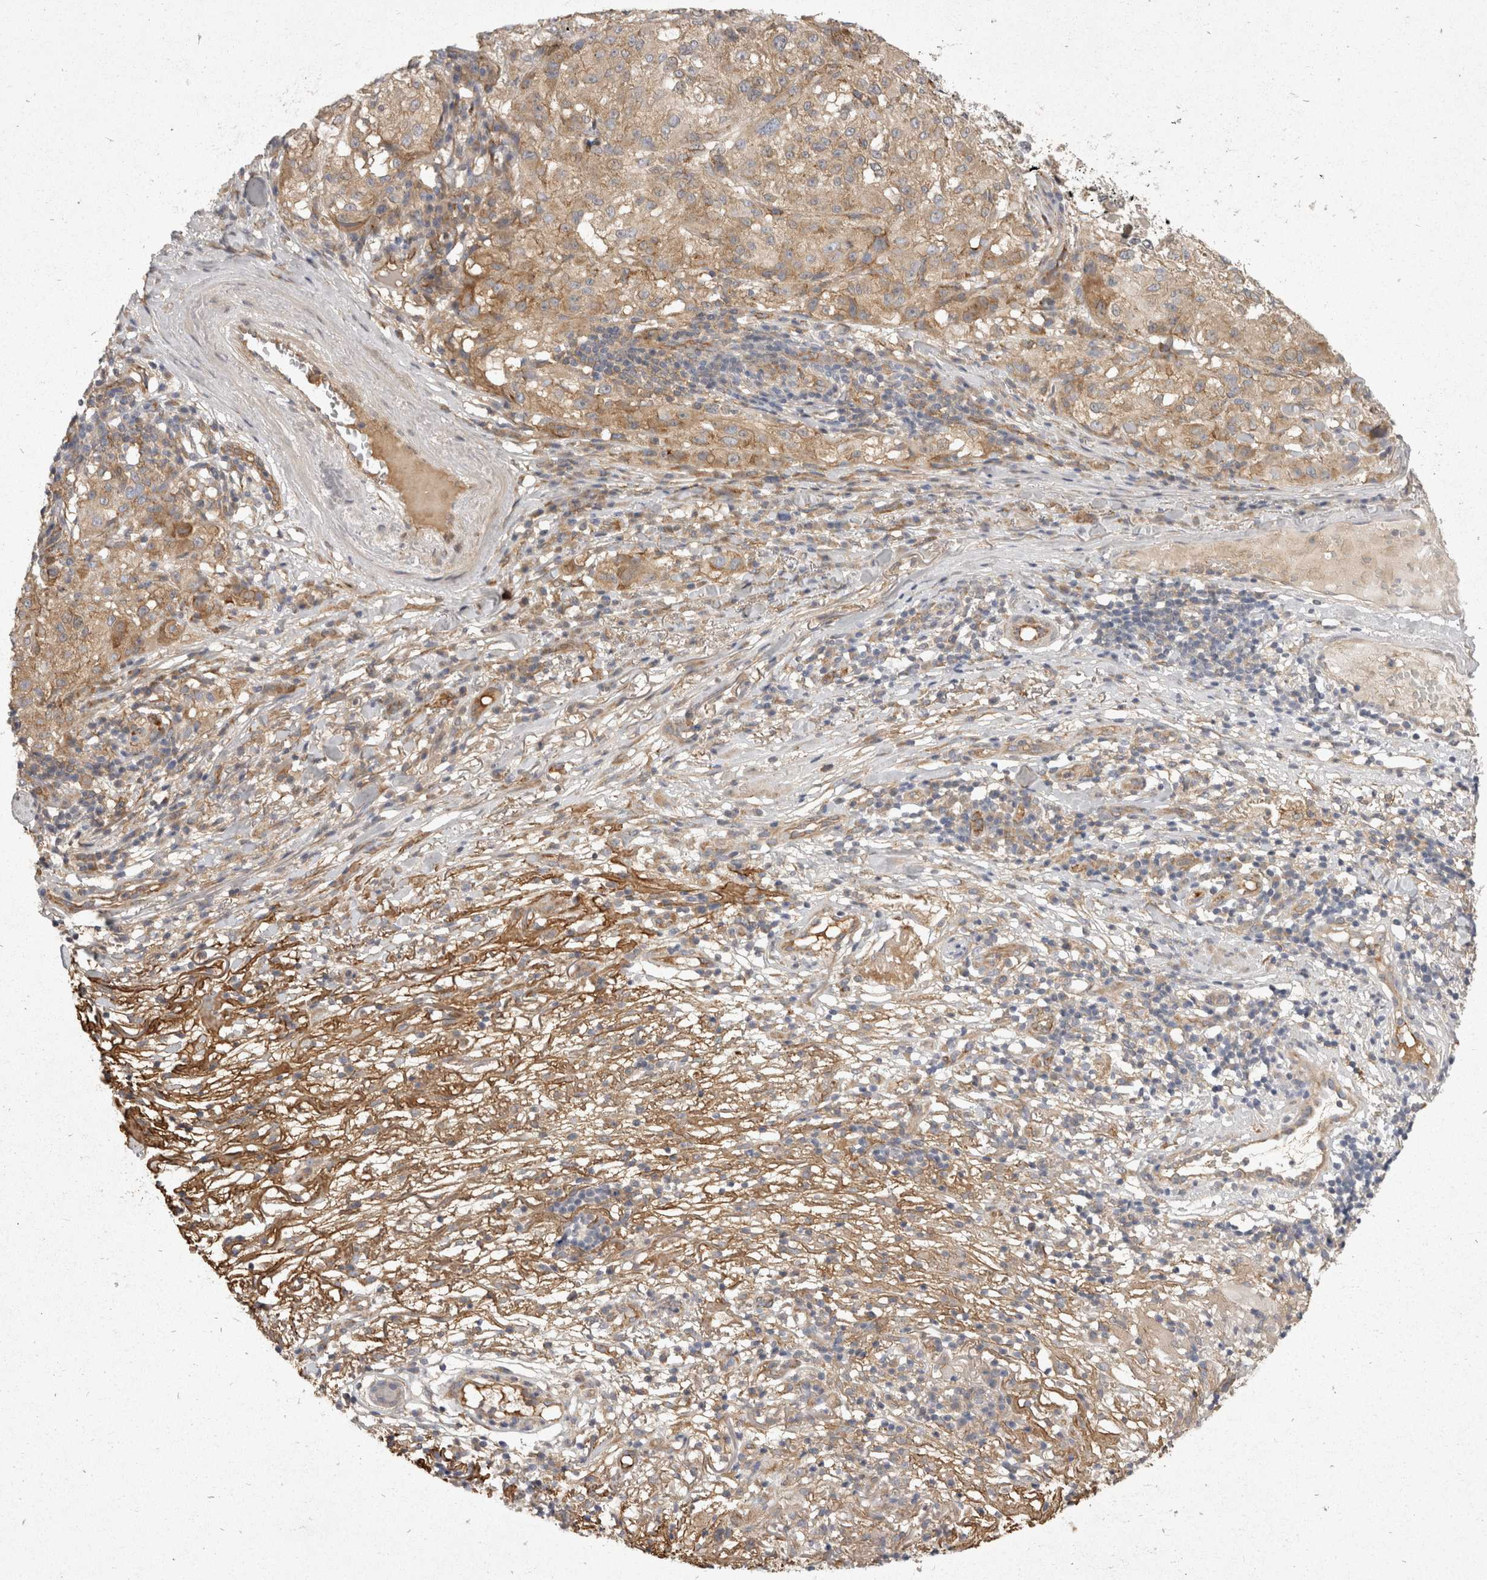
{"staining": {"intensity": "weak", "quantity": ">75%", "location": "cytoplasmic/membranous"}, "tissue": "melanoma", "cell_type": "Tumor cells", "image_type": "cancer", "snomed": [{"axis": "morphology", "description": "Necrosis, NOS"}, {"axis": "morphology", "description": "Malignant melanoma, NOS"}, {"axis": "topography", "description": "Skin"}], "caption": "IHC image of neoplastic tissue: malignant melanoma stained using immunohistochemistry (IHC) demonstrates low levels of weak protein expression localized specifically in the cytoplasmic/membranous of tumor cells, appearing as a cytoplasmic/membranous brown color.", "gene": "EIF4G3", "patient": {"sex": "female", "age": 87}}